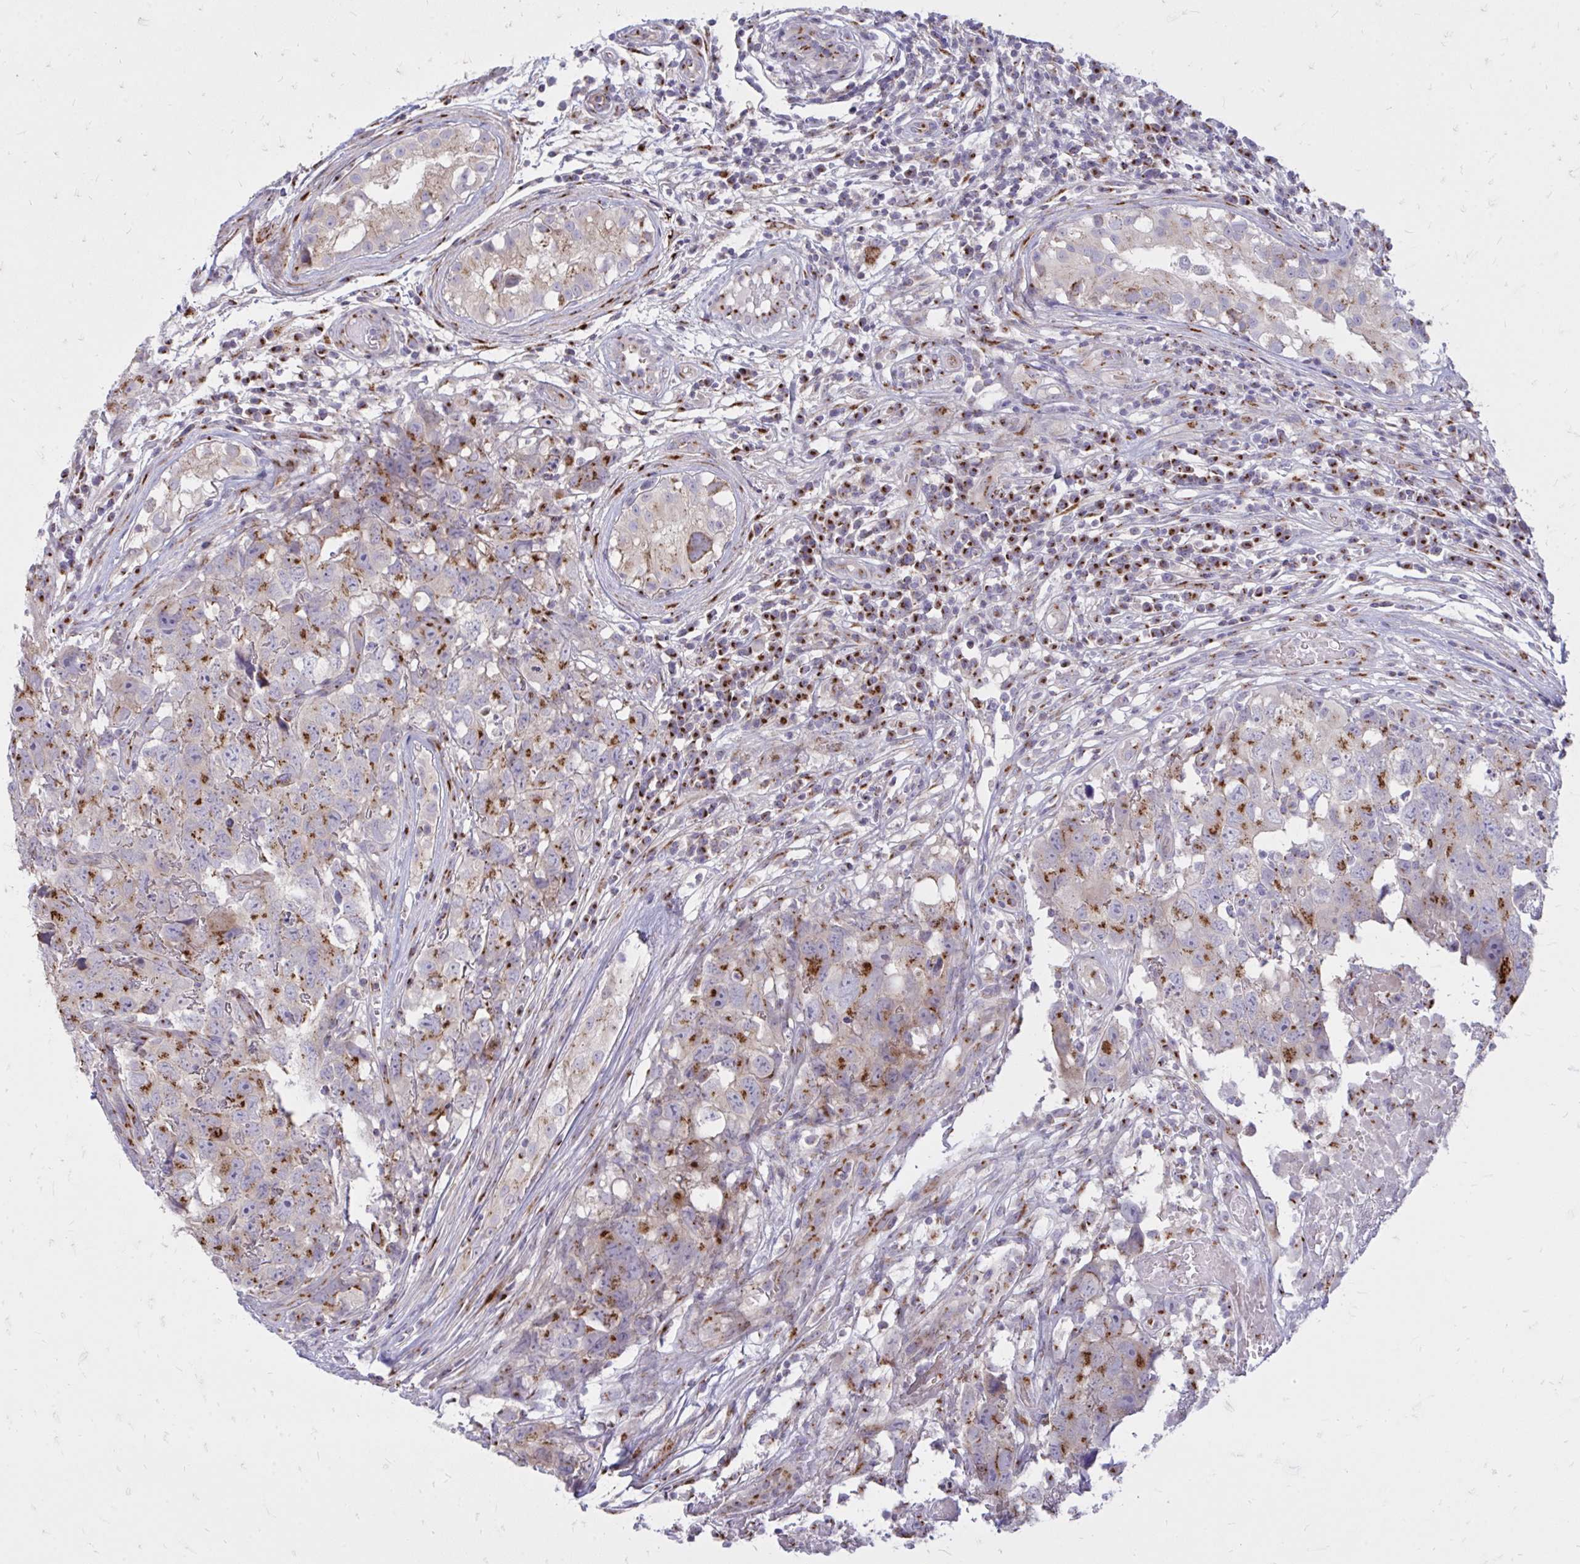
{"staining": {"intensity": "strong", "quantity": "25%-75%", "location": "cytoplasmic/membranous"}, "tissue": "testis cancer", "cell_type": "Tumor cells", "image_type": "cancer", "snomed": [{"axis": "morphology", "description": "Carcinoma, Embryonal, NOS"}, {"axis": "topography", "description": "Testis"}], "caption": "Approximately 25%-75% of tumor cells in human testis cancer (embryonal carcinoma) reveal strong cytoplasmic/membranous protein staining as visualized by brown immunohistochemical staining.", "gene": "RAB6B", "patient": {"sex": "male", "age": 22}}